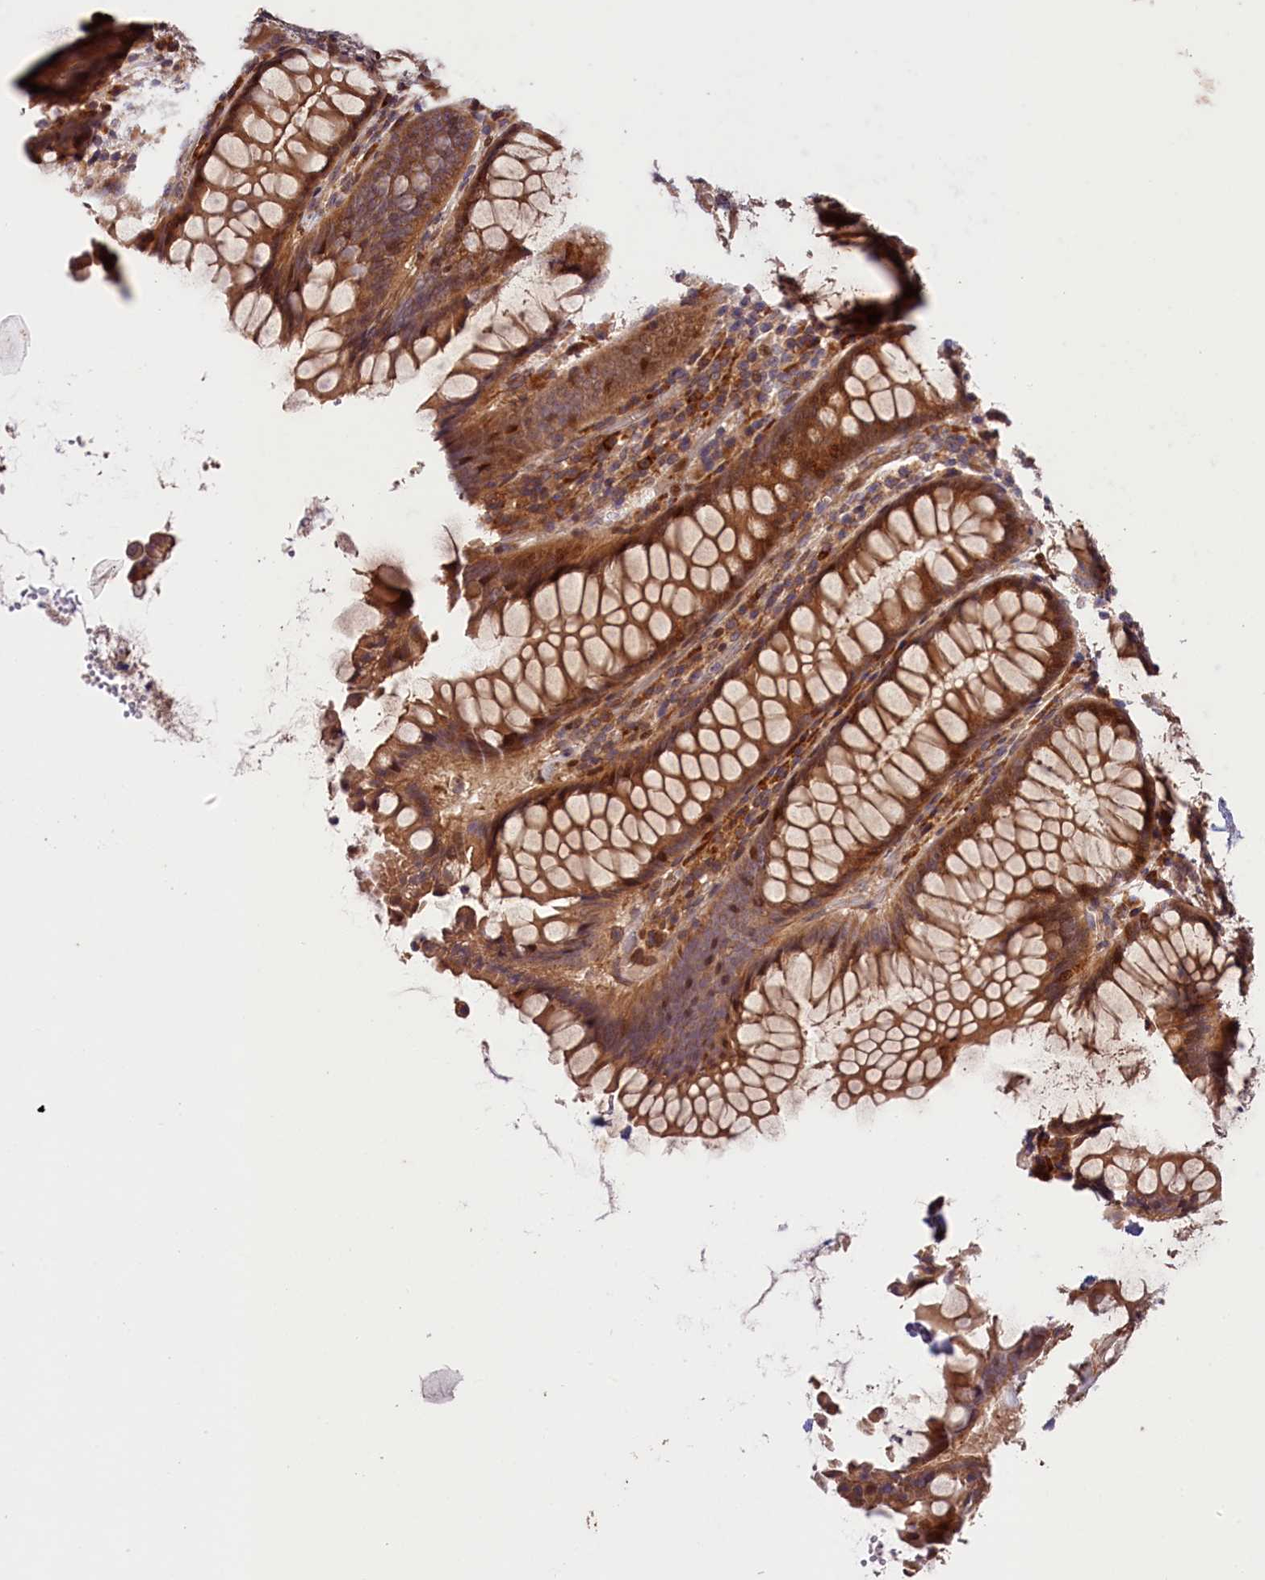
{"staining": {"intensity": "weak", "quantity": "25%-75%", "location": "cytoplasmic/membranous"}, "tissue": "colon", "cell_type": "Endothelial cells", "image_type": "normal", "snomed": [{"axis": "morphology", "description": "Normal tissue, NOS"}, {"axis": "topography", "description": "Colon"}], "caption": "Colon stained with DAB (3,3'-diaminobenzidine) IHC exhibits low levels of weak cytoplasmic/membranous expression in about 25%-75% of endothelial cells. Nuclei are stained in blue.", "gene": "CACNA1H", "patient": {"sex": "female", "age": 79}}